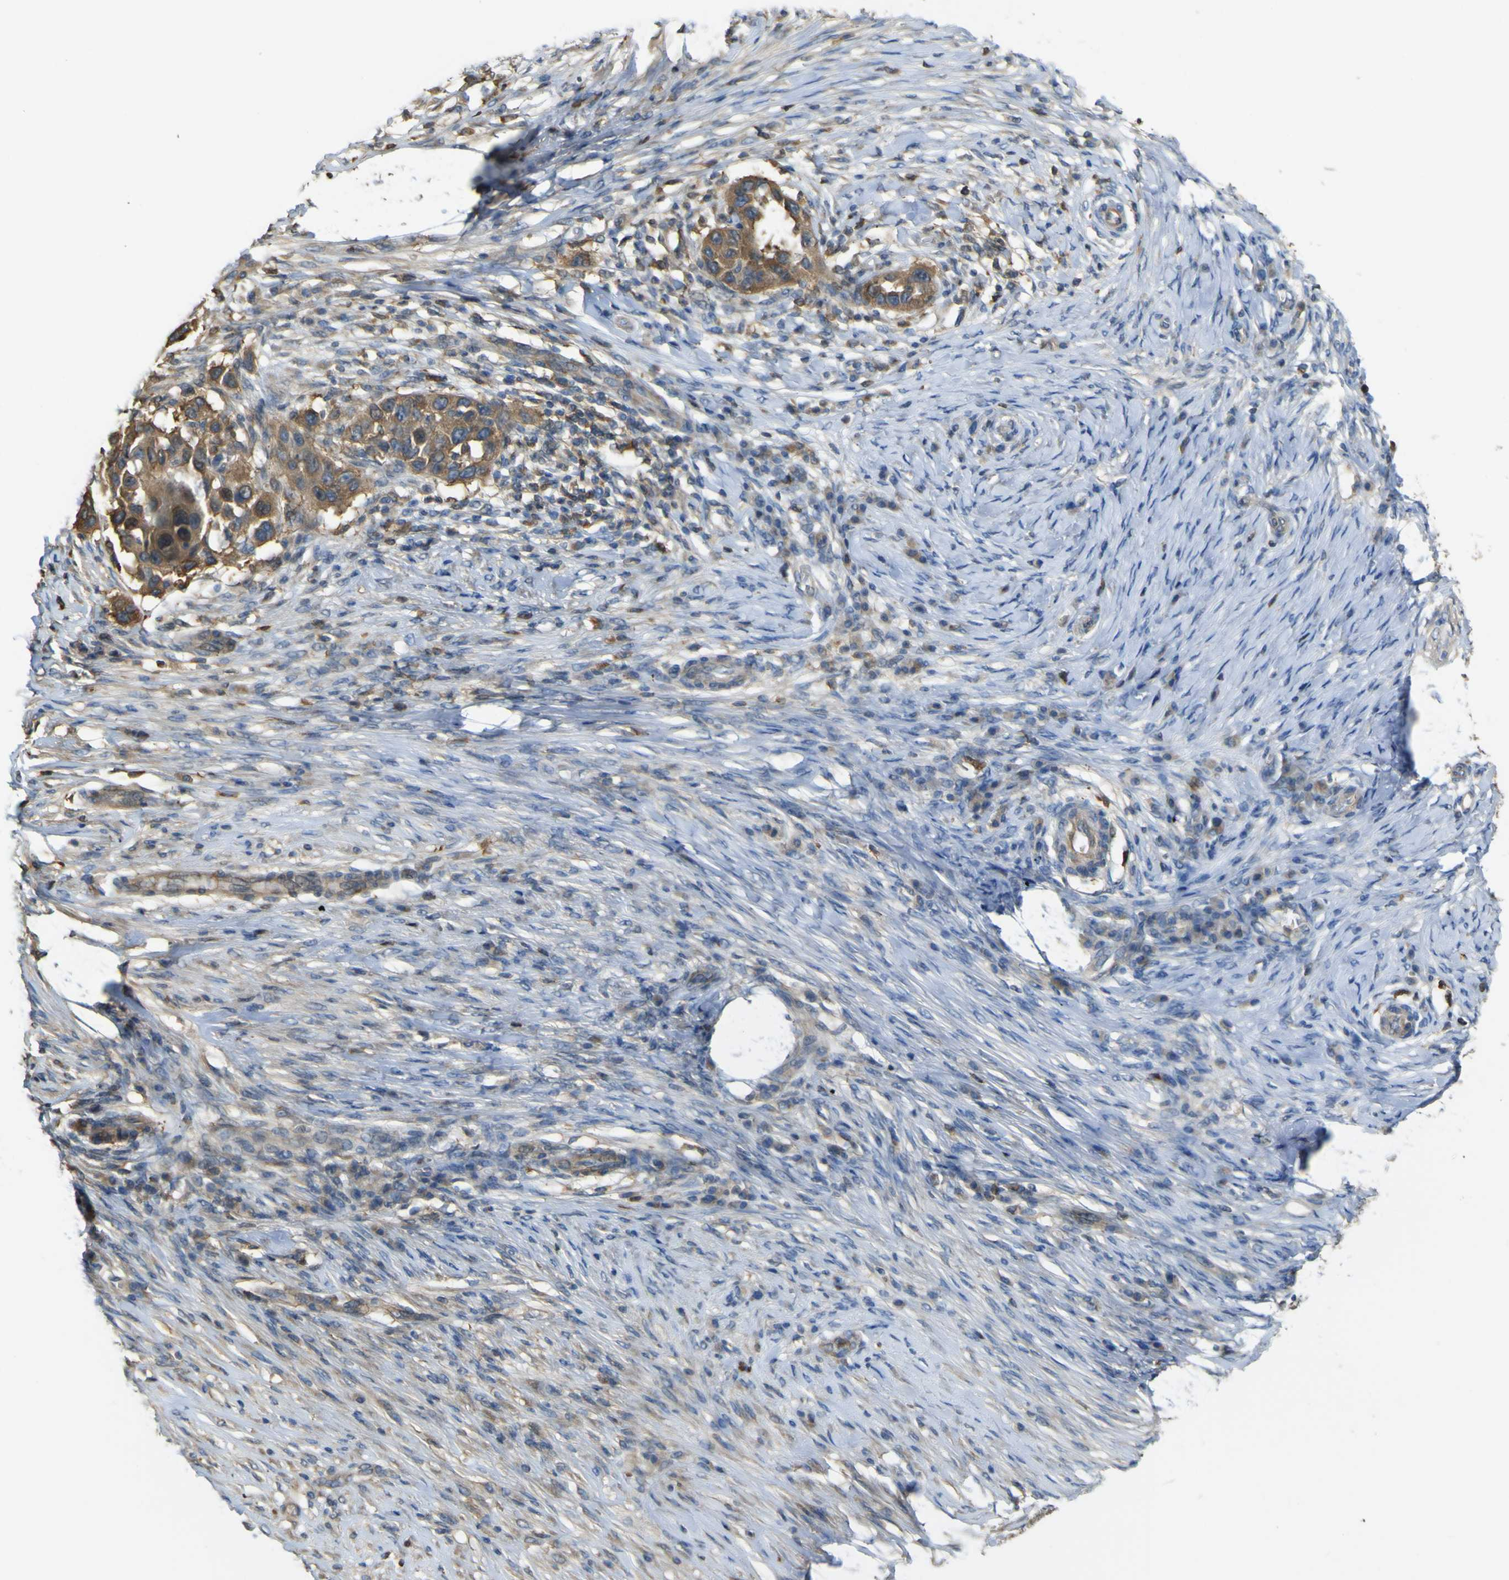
{"staining": {"intensity": "moderate", "quantity": ">75%", "location": "cytoplasmic/membranous"}, "tissue": "skin cancer", "cell_type": "Tumor cells", "image_type": "cancer", "snomed": [{"axis": "morphology", "description": "Squamous cell carcinoma, NOS"}, {"axis": "topography", "description": "Skin"}], "caption": "DAB (3,3'-diaminobenzidine) immunohistochemical staining of human skin squamous cell carcinoma reveals moderate cytoplasmic/membranous protein staining in approximately >75% of tumor cells. The protein is shown in brown color, while the nuclei are stained blue.", "gene": "ABHD3", "patient": {"sex": "female", "age": 44}}